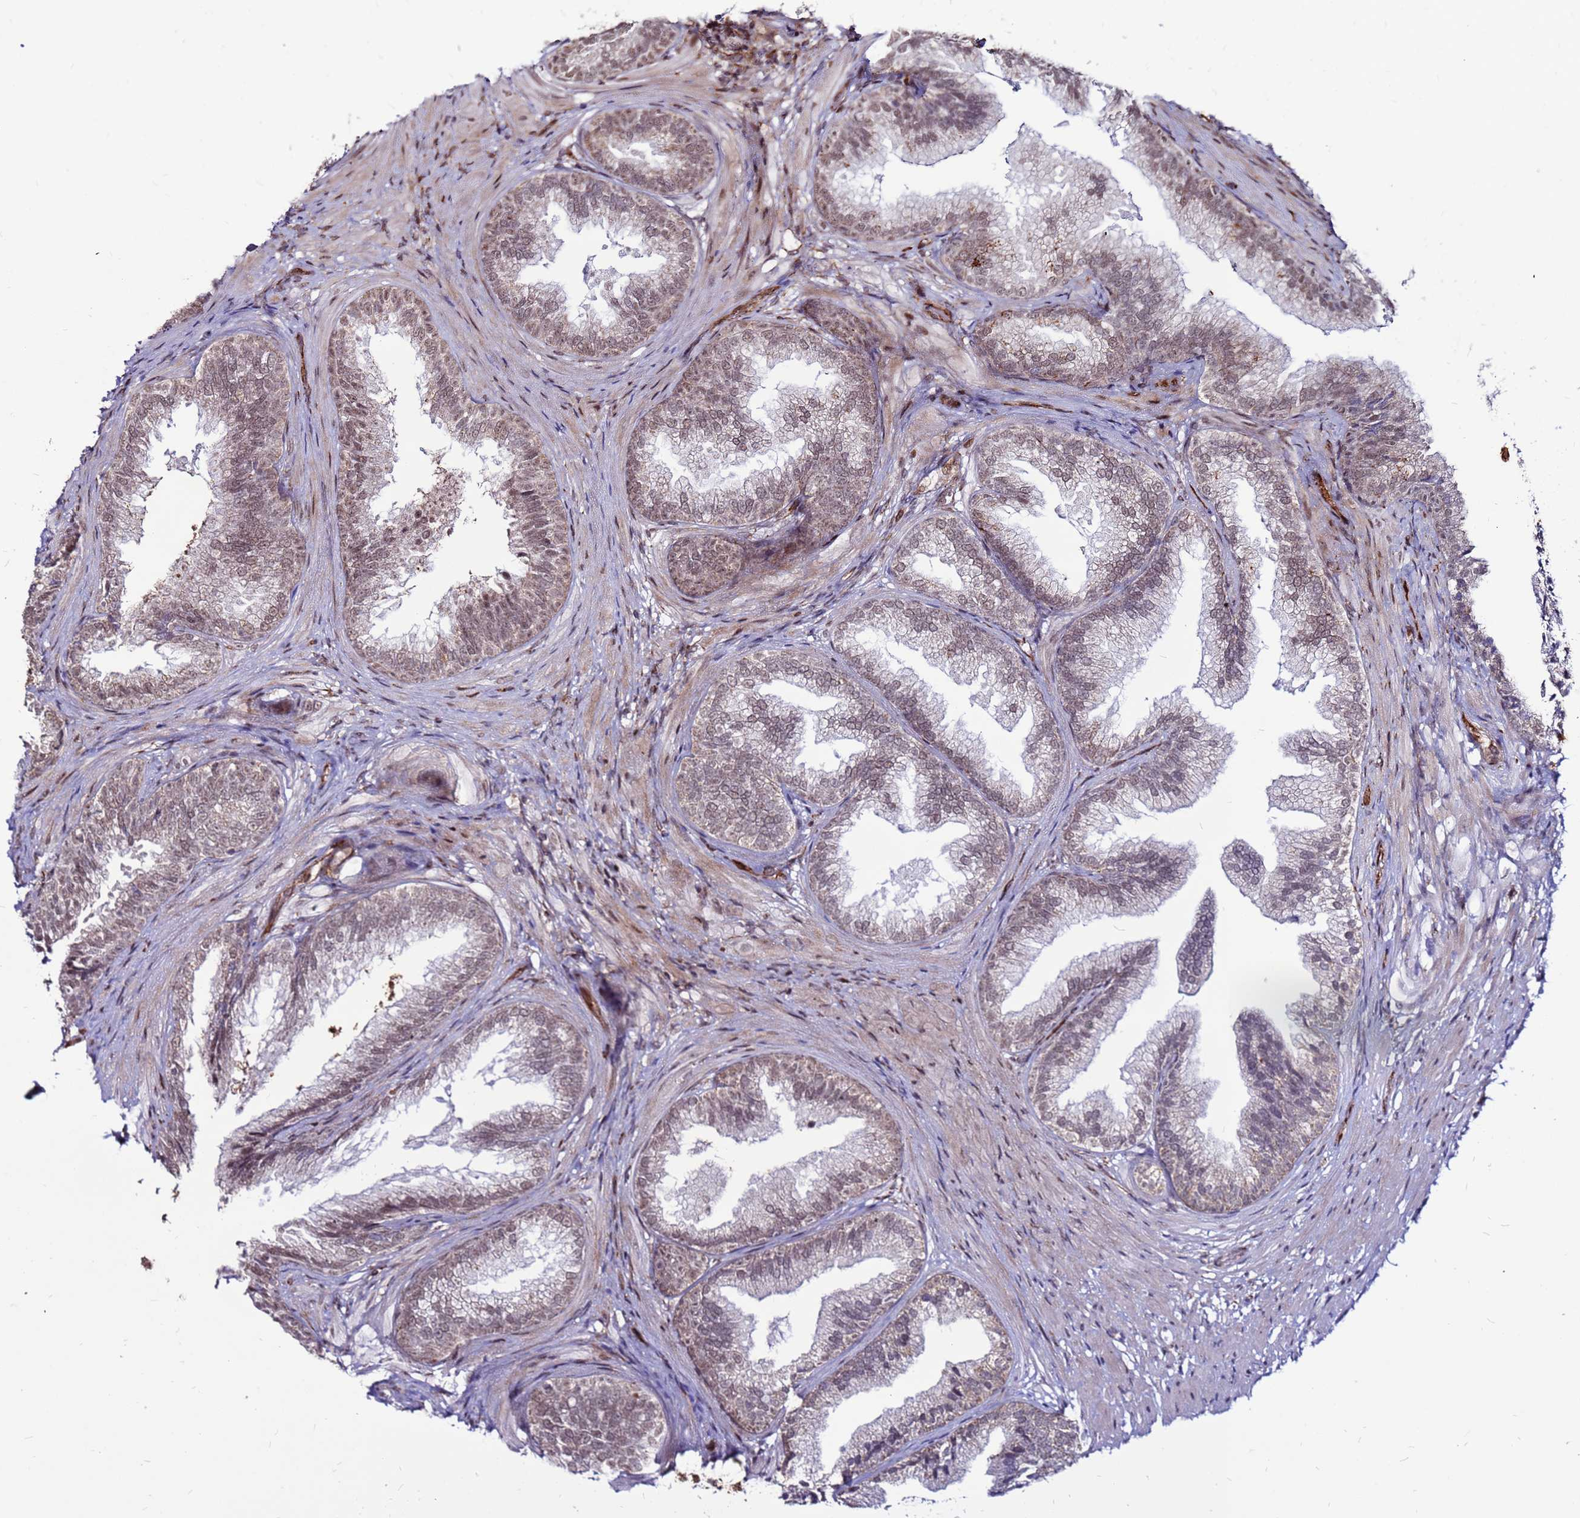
{"staining": {"intensity": "strong", "quantity": "<25%", "location": "cytoplasmic/membranous,nuclear"}, "tissue": "prostate", "cell_type": "Glandular cells", "image_type": "normal", "snomed": [{"axis": "morphology", "description": "Normal tissue, NOS"}, {"axis": "topography", "description": "Prostate"}], "caption": "An immunohistochemistry (IHC) histopathology image of normal tissue is shown. Protein staining in brown shows strong cytoplasmic/membranous,nuclear positivity in prostate within glandular cells.", "gene": "CLK3", "patient": {"sex": "male", "age": 76}}